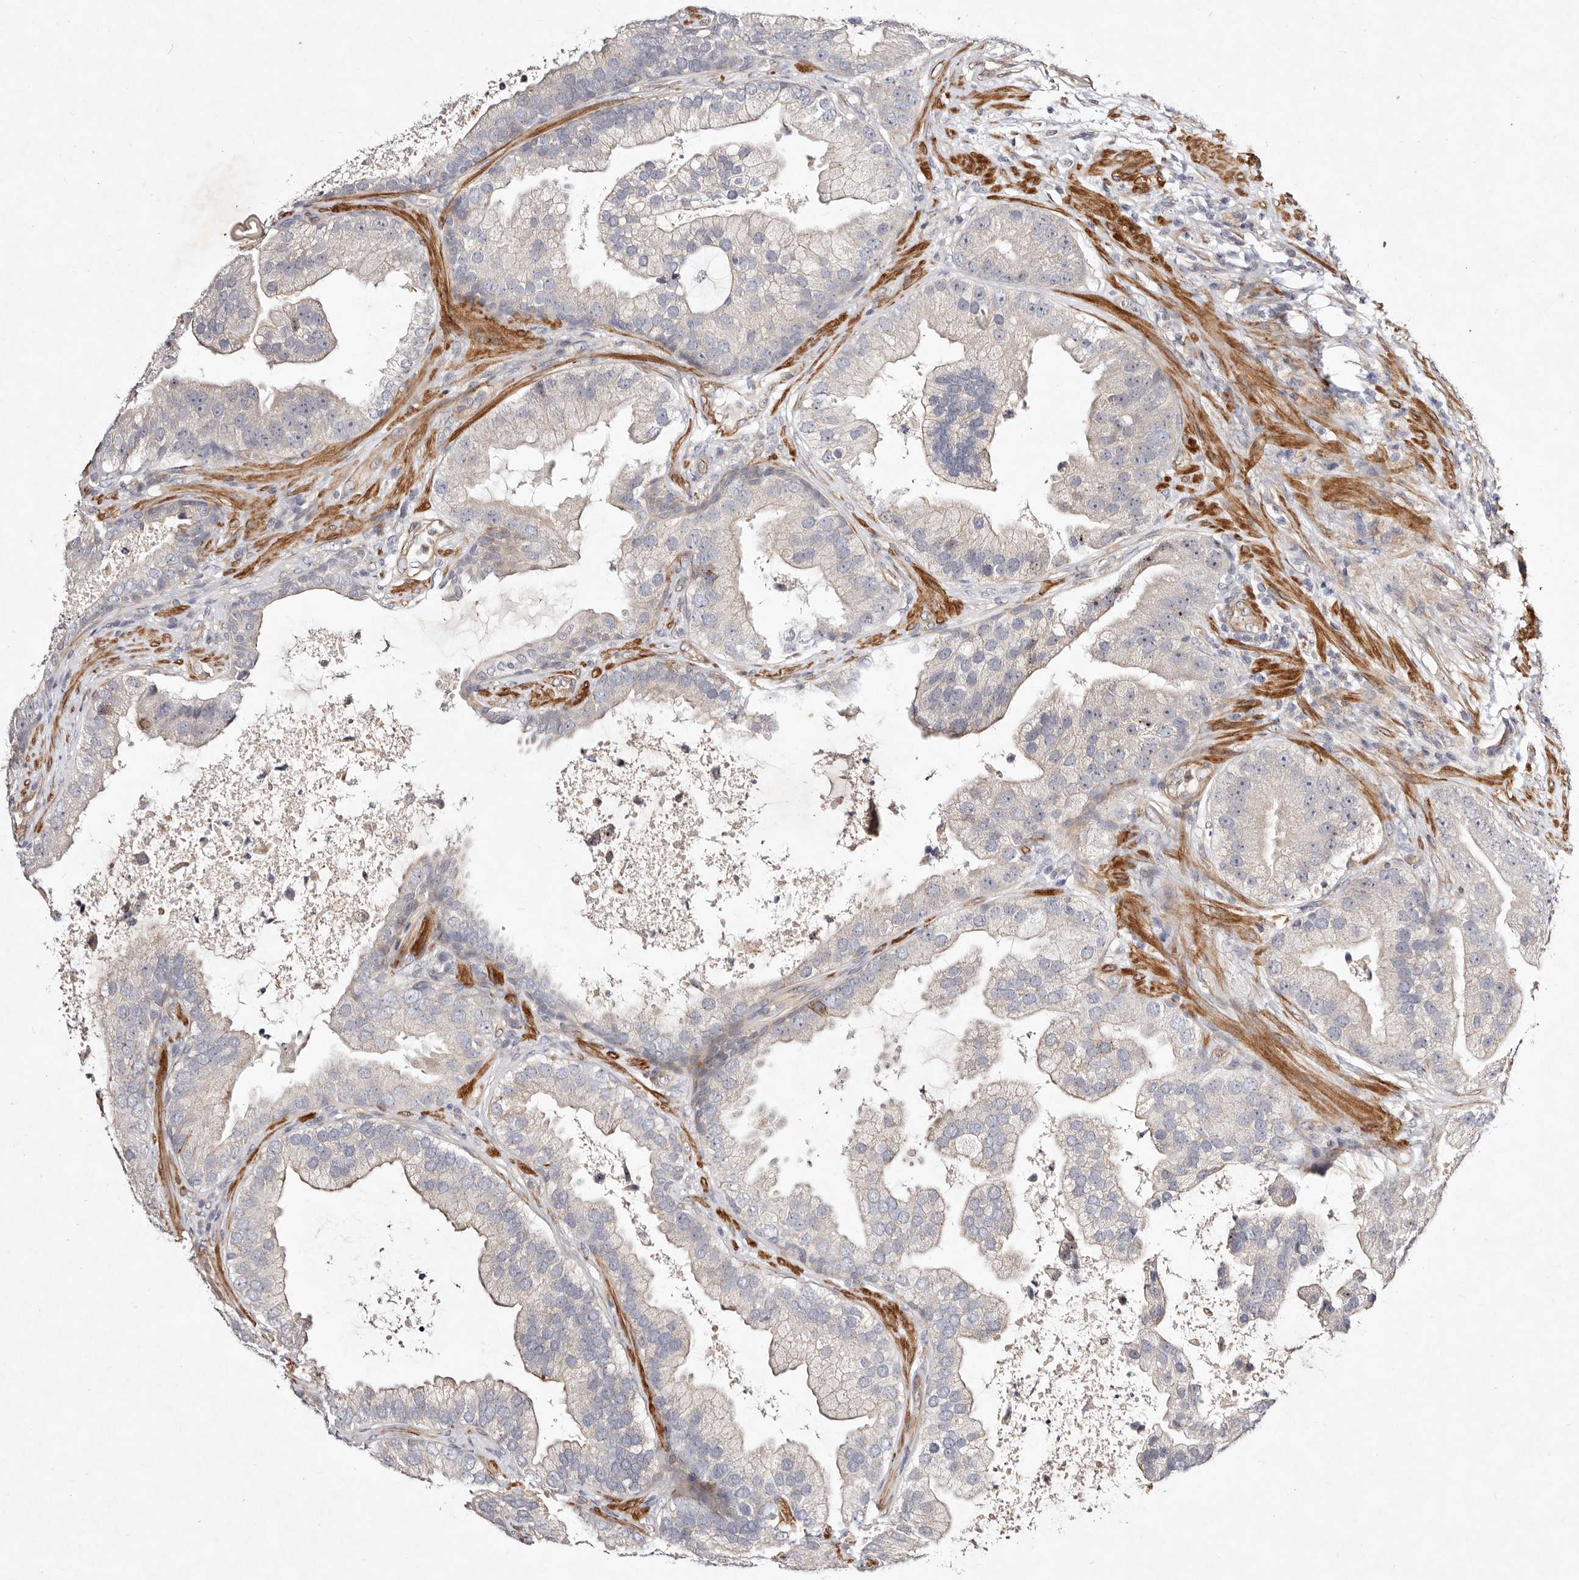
{"staining": {"intensity": "negative", "quantity": "none", "location": "none"}, "tissue": "prostate cancer", "cell_type": "Tumor cells", "image_type": "cancer", "snomed": [{"axis": "morphology", "description": "Adenocarcinoma, High grade"}, {"axis": "topography", "description": "Prostate"}], "caption": "Photomicrograph shows no protein expression in tumor cells of high-grade adenocarcinoma (prostate) tissue. Nuclei are stained in blue.", "gene": "MTMR11", "patient": {"sex": "male", "age": 70}}